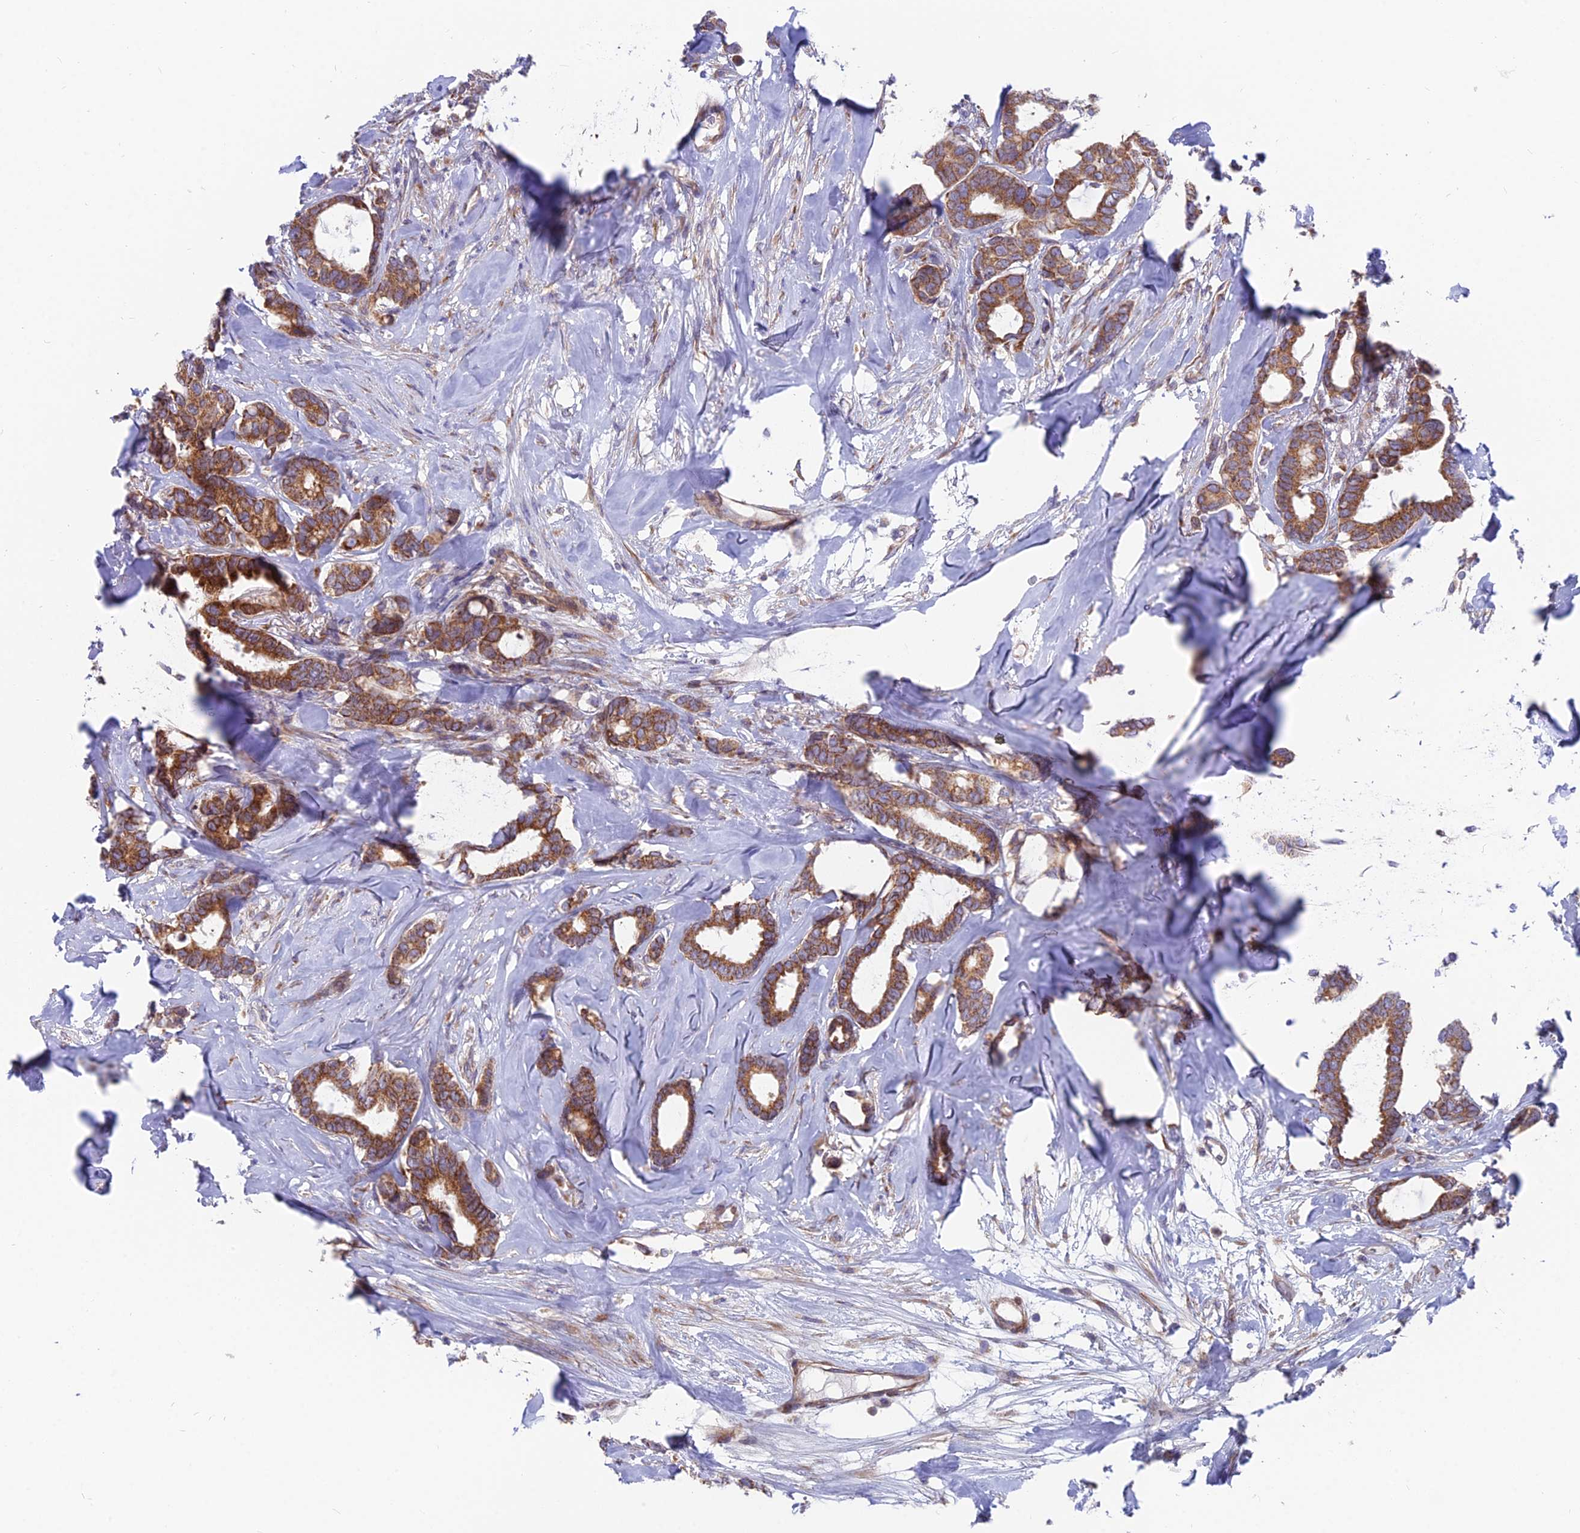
{"staining": {"intensity": "moderate", "quantity": ">75%", "location": "cytoplasmic/membranous"}, "tissue": "breast cancer", "cell_type": "Tumor cells", "image_type": "cancer", "snomed": [{"axis": "morphology", "description": "Duct carcinoma"}, {"axis": "topography", "description": "Breast"}], "caption": "Invasive ductal carcinoma (breast) was stained to show a protein in brown. There is medium levels of moderate cytoplasmic/membranous staining in about >75% of tumor cells. Nuclei are stained in blue.", "gene": "TBC1D20", "patient": {"sex": "female", "age": 87}}